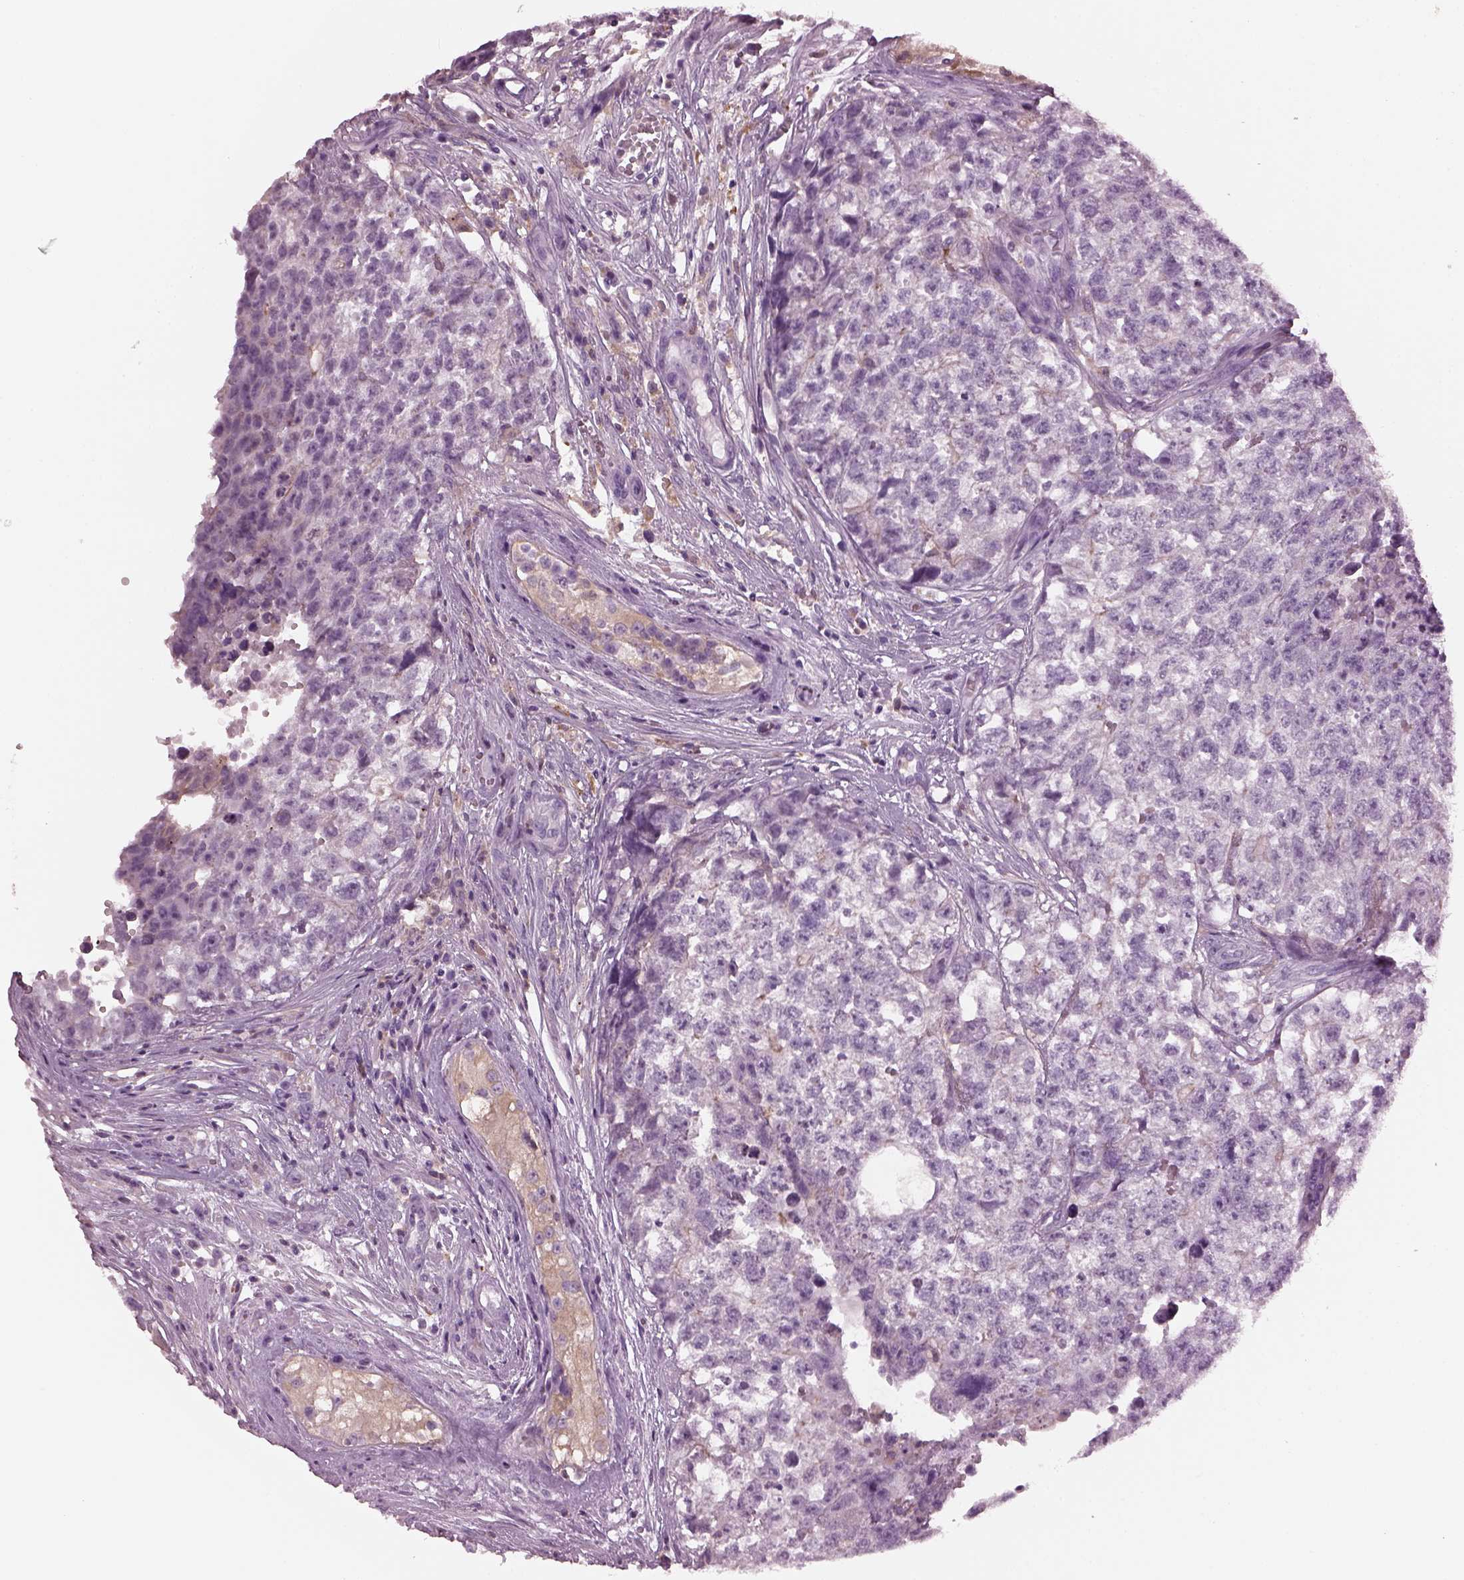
{"staining": {"intensity": "negative", "quantity": "none", "location": "none"}, "tissue": "testis cancer", "cell_type": "Tumor cells", "image_type": "cancer", "snomed": [{"axis": "morphology", "description": "Seminoma, NOS"}, {"axis": "morphology", "description": "Carcinoma, Embryonal, NOS"}, {"axis": "topography", "description": "Testis"}], "caption": "A photomicrograph of testis cancer (seminoma) stained for a protein reveals no brown staining in tumor cells.", "gene": "SHTN1", "patient": {"sex": "male", "age": 22}}